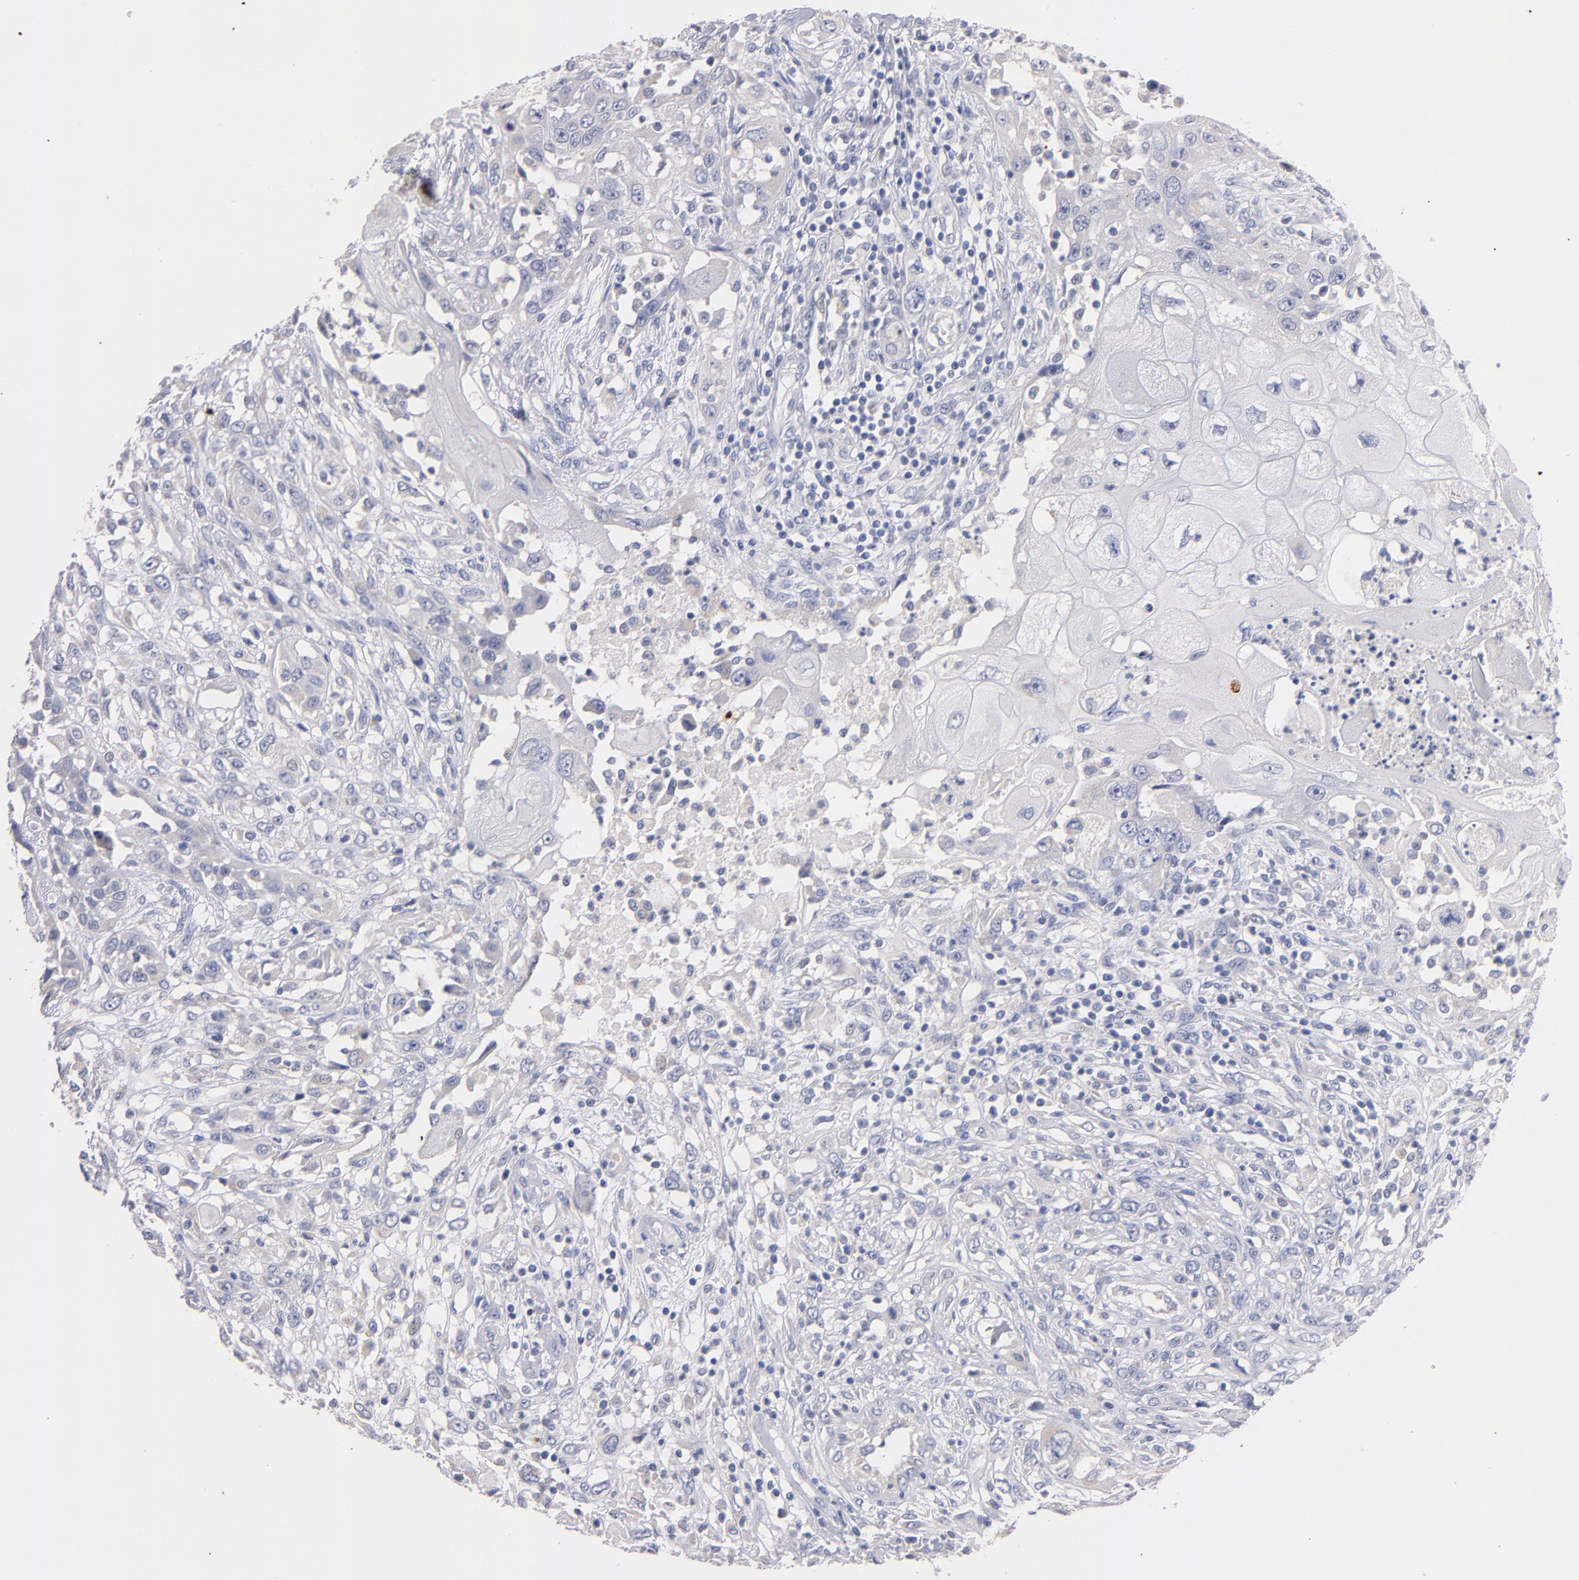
{"staining": {"intensity": "negative", "quantity": "none", "location": "none"}, "tissue": "head and neck cancer", "cell_type": "Tumor cells", "image_type": "cancer", "snomed": [{"axis": "morphology", "description": "Neoplasm, malignant, NOS"}, {"axis": "topography", "description": "Salivary gland"}, {"axis": "topography", "description": "Head-Neck"}], "caption": "Immunohistochemistry (IHC) of human head and neck cancer (malignant neoplasm) reveals no expression in tumor cells.", "gene": "CNTNAP2", "patient": {"sex": "male", "age": 43}}